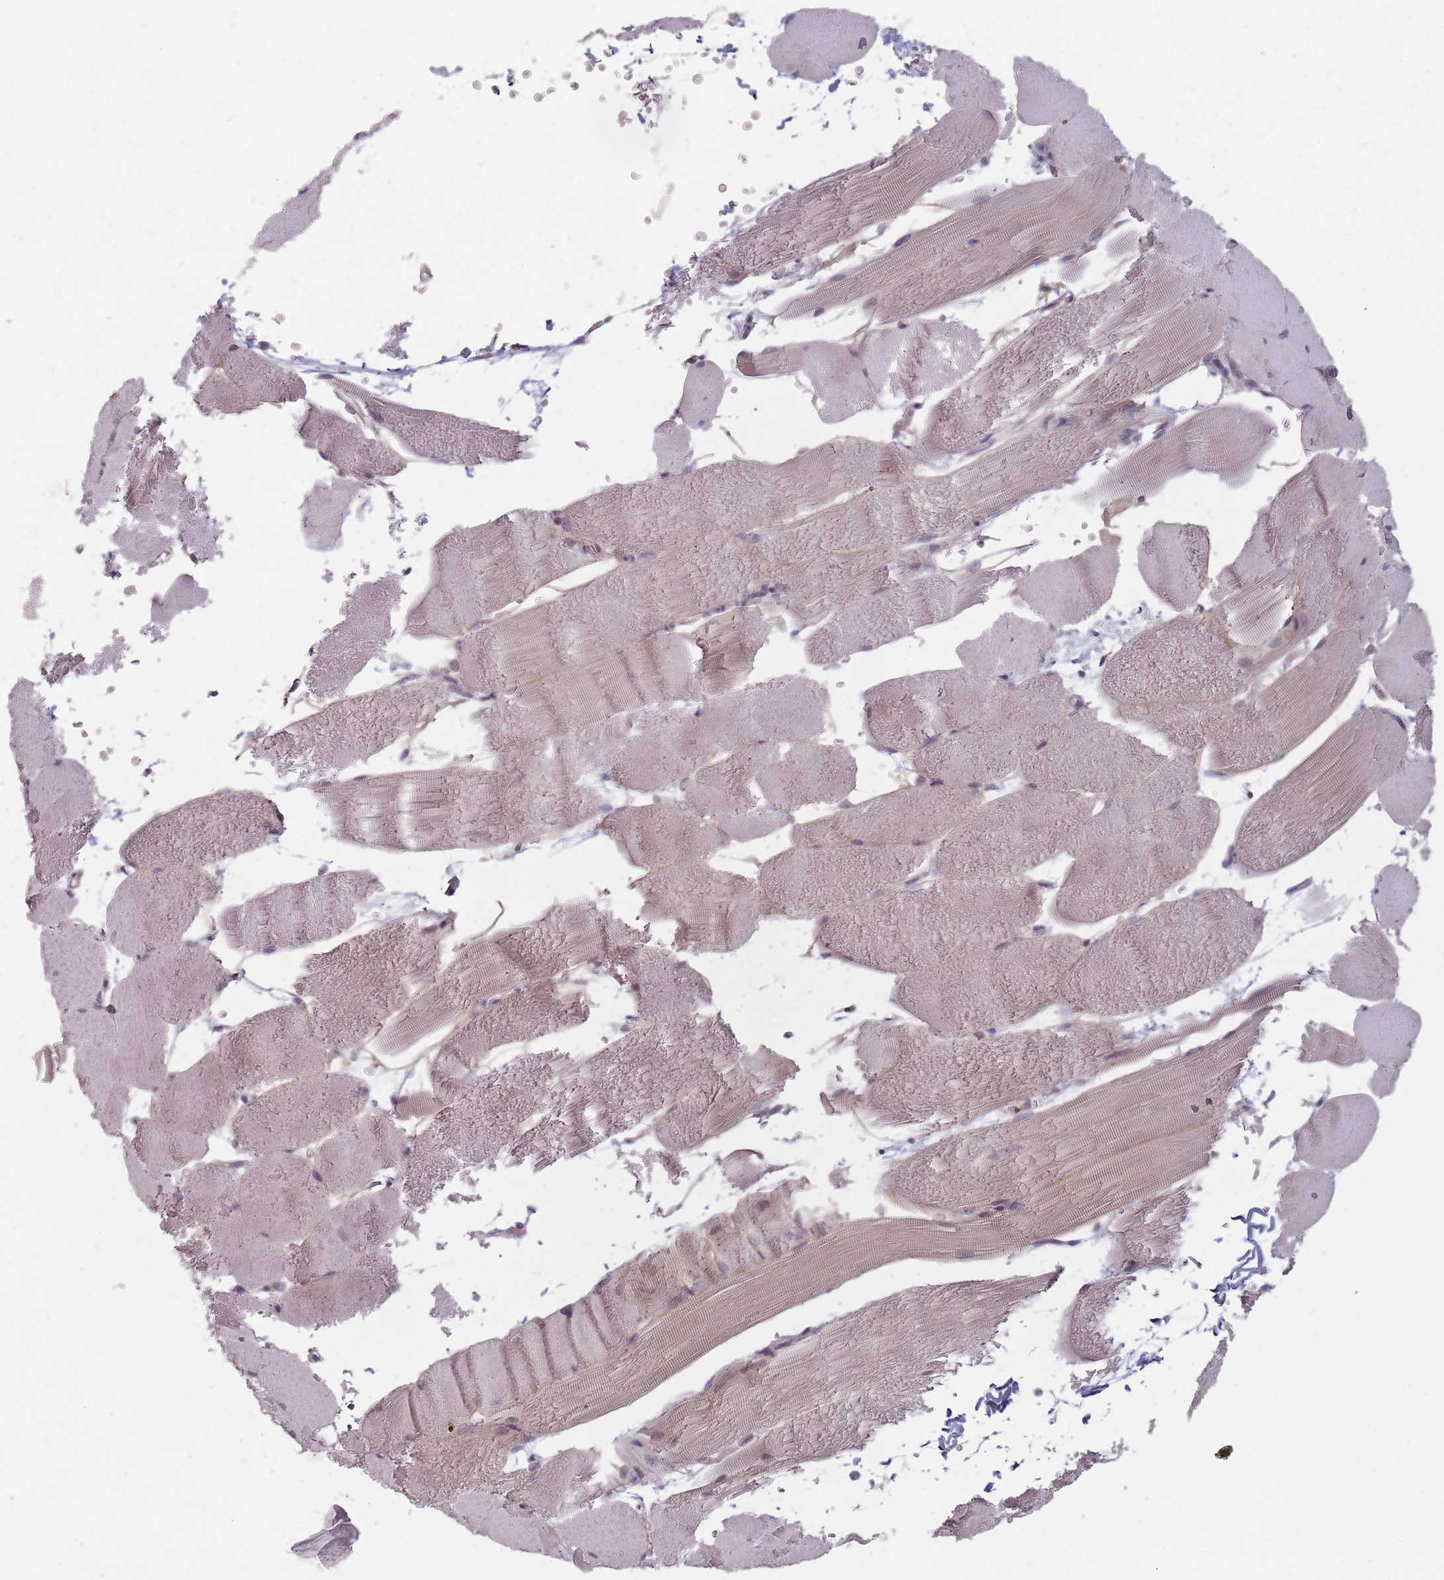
{"staining": {"intensity": "weak", "quantity": "25%-75%", "location": "cytoplasmic/membranous"}, "tissue": "skeletal muscle", "cell_type": "Myocytes", "image_type": "normal", "snomed": [{"axis": "morphology", "description": "Normal tissue, NOS"}, {"axis": "topography", "description": "Skeletal muscle"}, {"axis": "topography", "description": "Parathyroid gland"}], "caption": "A high-resolution histopathology image shows immunohistochemistry (IHC) staining of benign skeletal muscle, which shows weak cytoplasmic/membranous staining in about 25%-75% of myocytes. (DAB = brown stain, brightfield microscopy at high magnification).", "gene": "ADAL", "patient": {"sex": "female", "age": 37}}